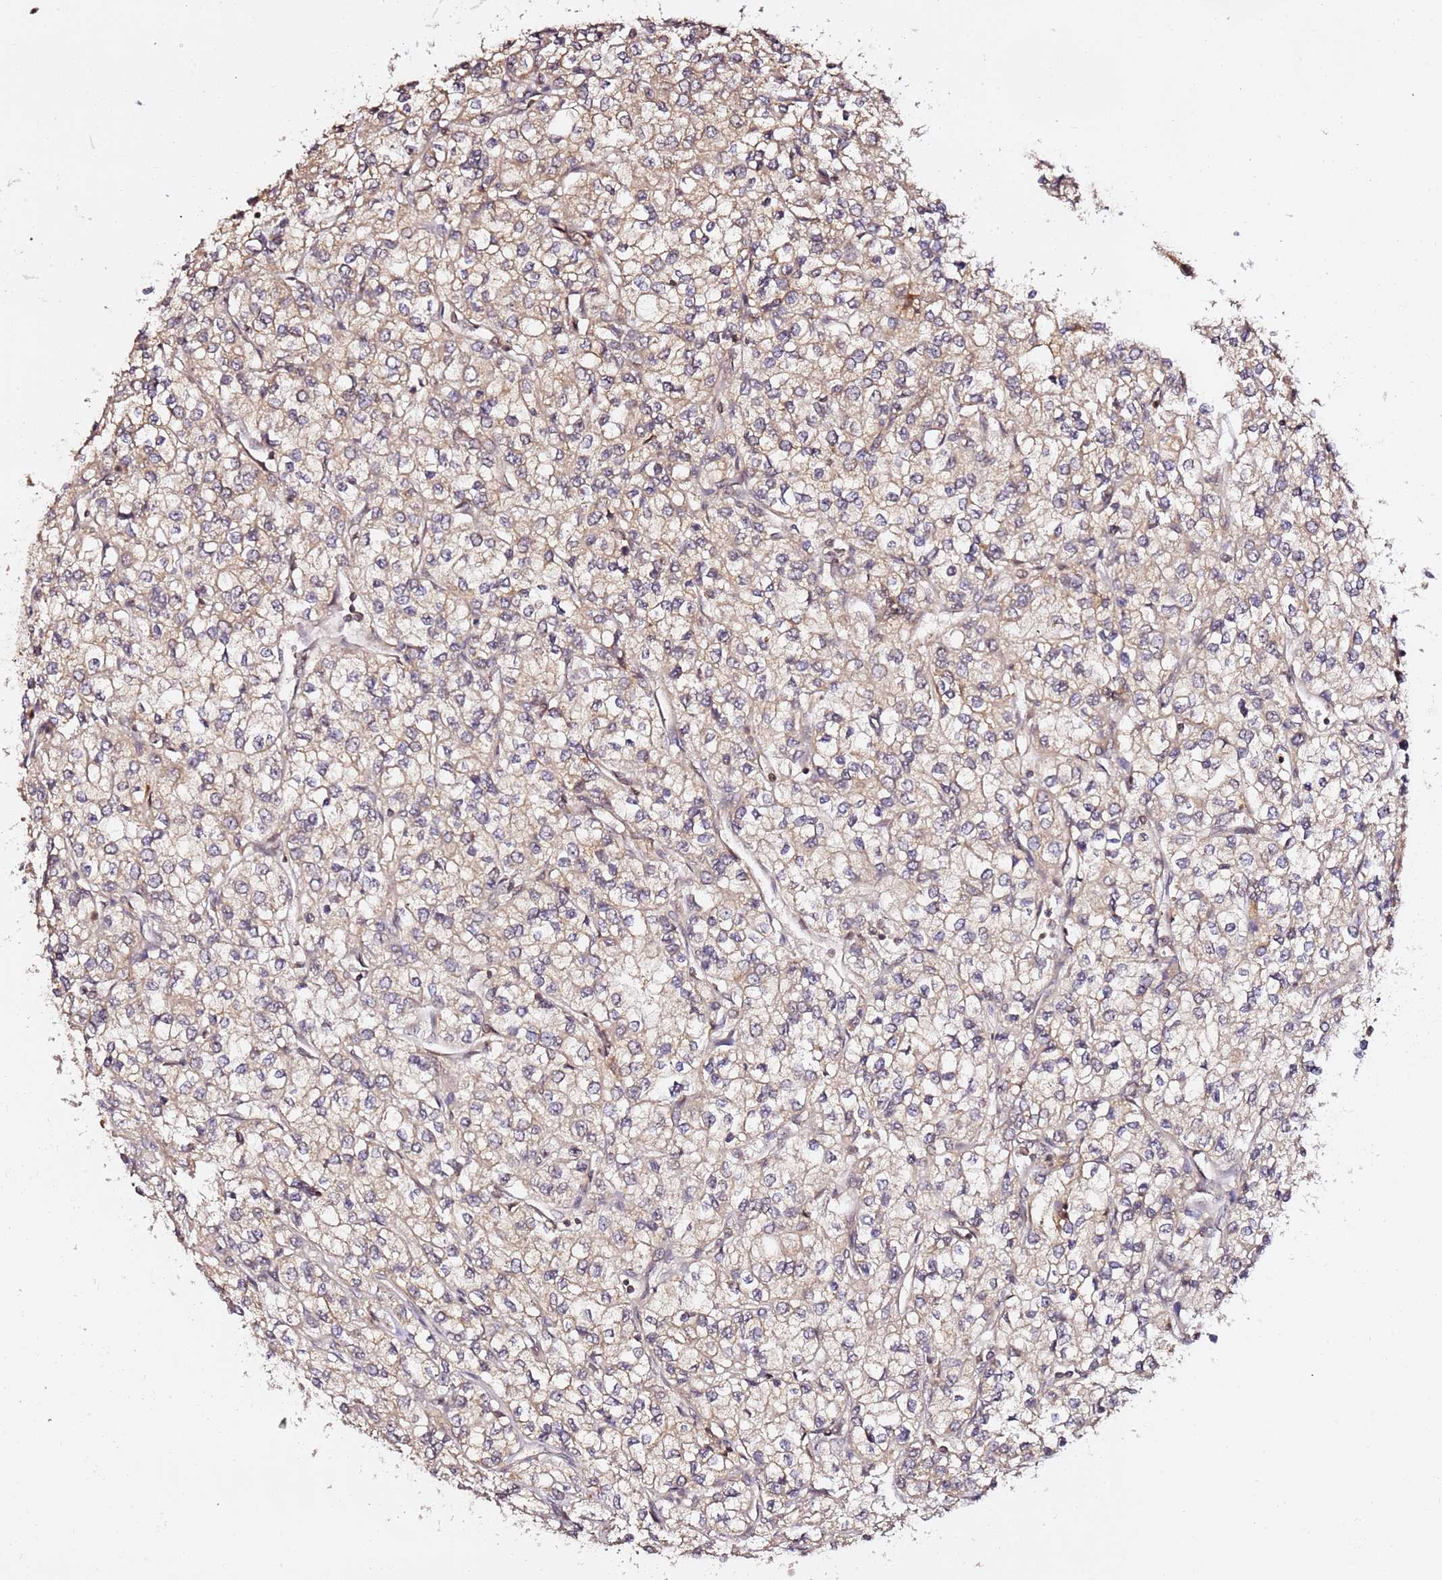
{"staining": {"intensity": "negative", "quantity": "none", "location": "none"}, "tissue": "renal cancer", "cell_type": "Tumor cells", "image_type": "cancer", "snomed": [{"axis": "morphology", "description": "Adenocarcinoma, NOS"}, {"axis": "topography", "description": "Kidney"}], "caption": "The photomicrograph exhibits no significant staining in tumor cells of renal cancer (adenocarcinoma).", "gene": "OR5V1", "patient": {"sex": "male", "age": 80}}